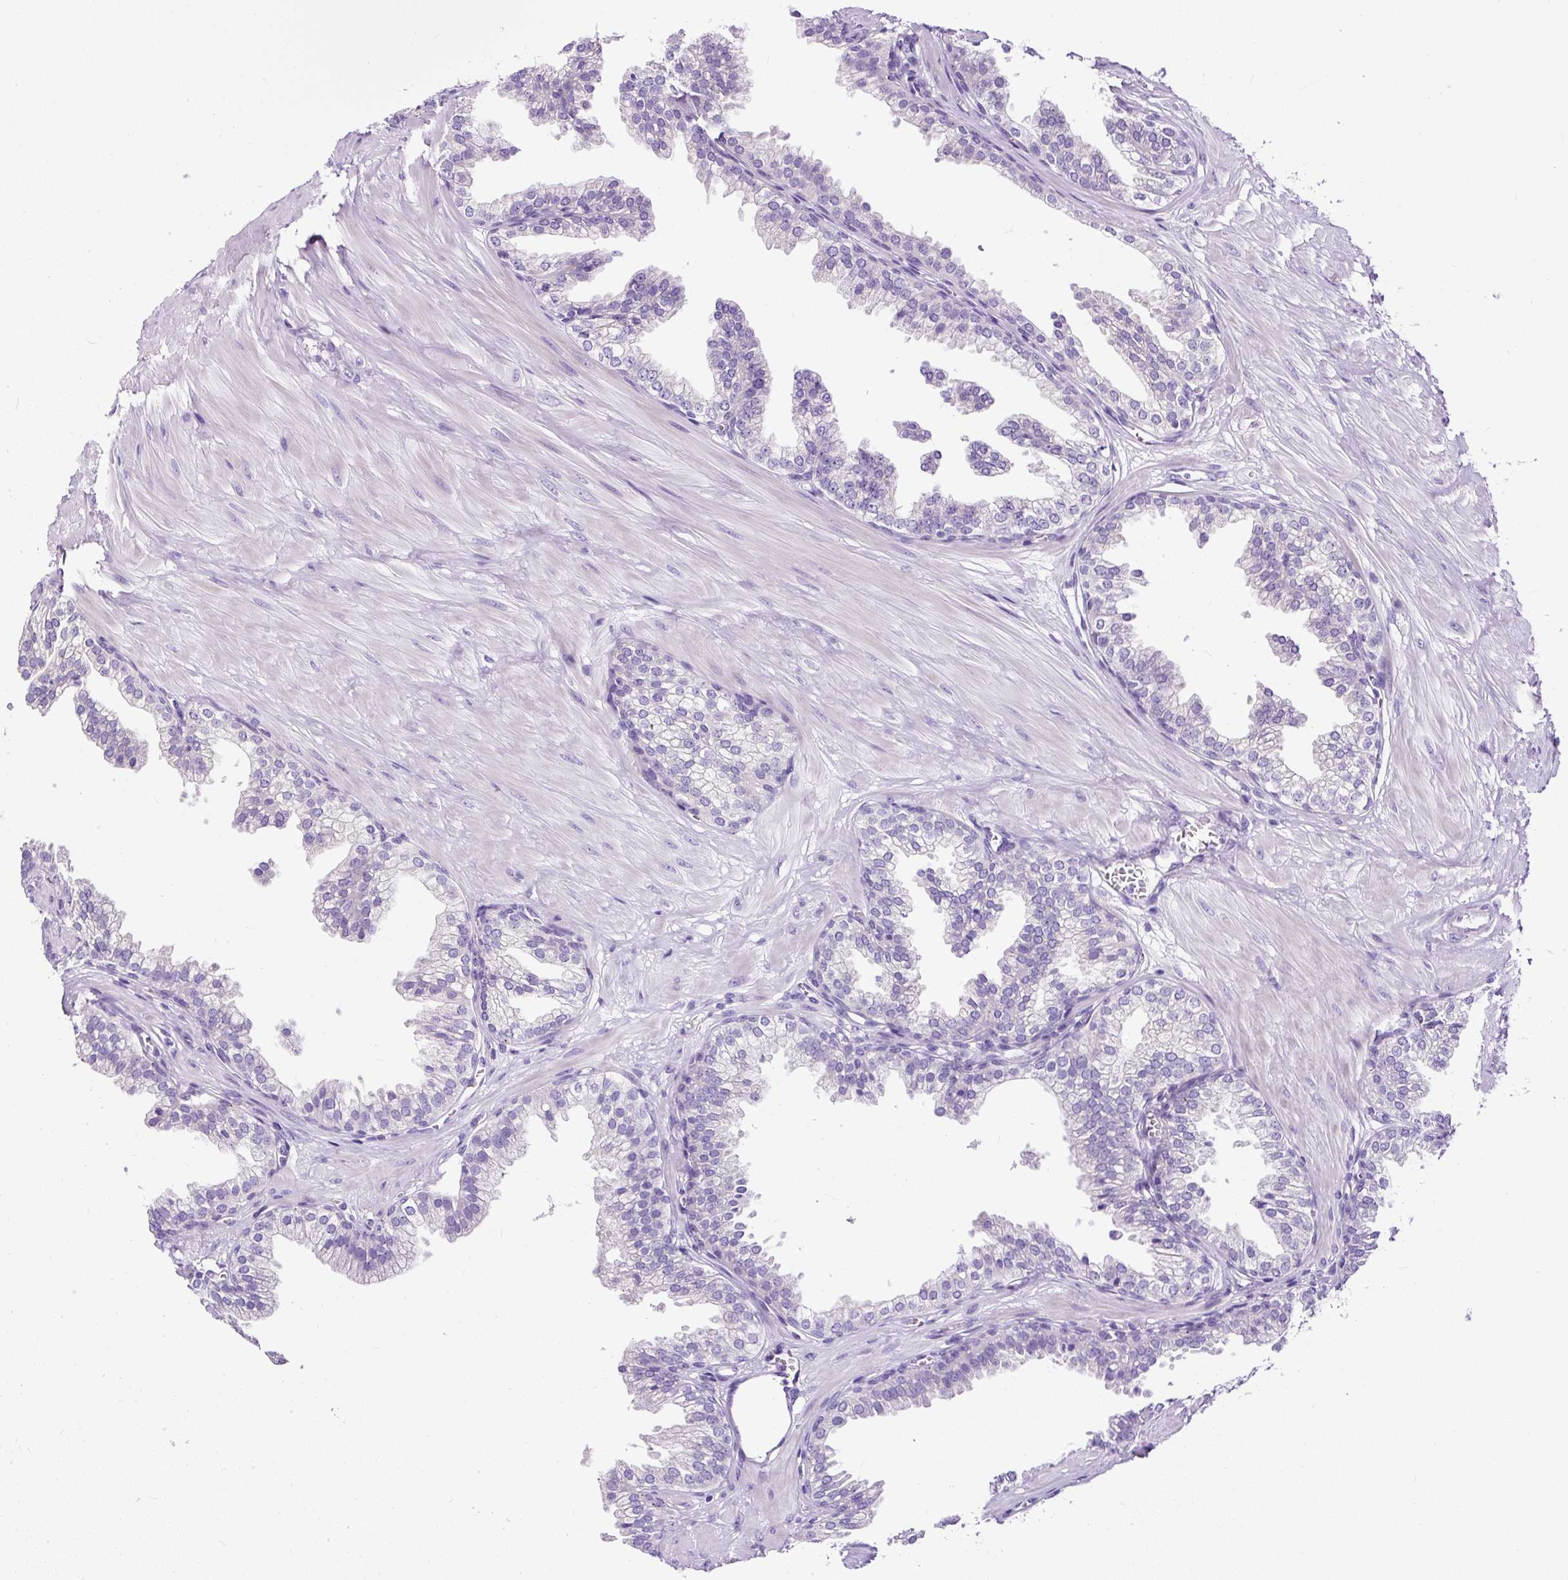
{"staining": {"intensity": "negative", "quantity": "none", "location": "none"}, "tissue": "prostate", "cell_type": "Glandular cells", "image_type": "normal", "snomed": [{"axis": "morphology", "description": "Normal tissue, NOS"}, {"axis": "topography", "description": "Prostate"}, {"axis": "topography", "description": "Peripheral nerve tissue"}], "caption": "DAB (3,3'-diaminobenzidine) immunohistochemical staining of normal prostate reveals no significant expression in glandular cells. Brightfield microscopy of IHC stained with DAB (3,3'-diaminobenzidine) (brown) and hematoxylin (blue), captured at high magnification.", "gene": "STOX2", "patient": {"sex": "male", "age": 55}}